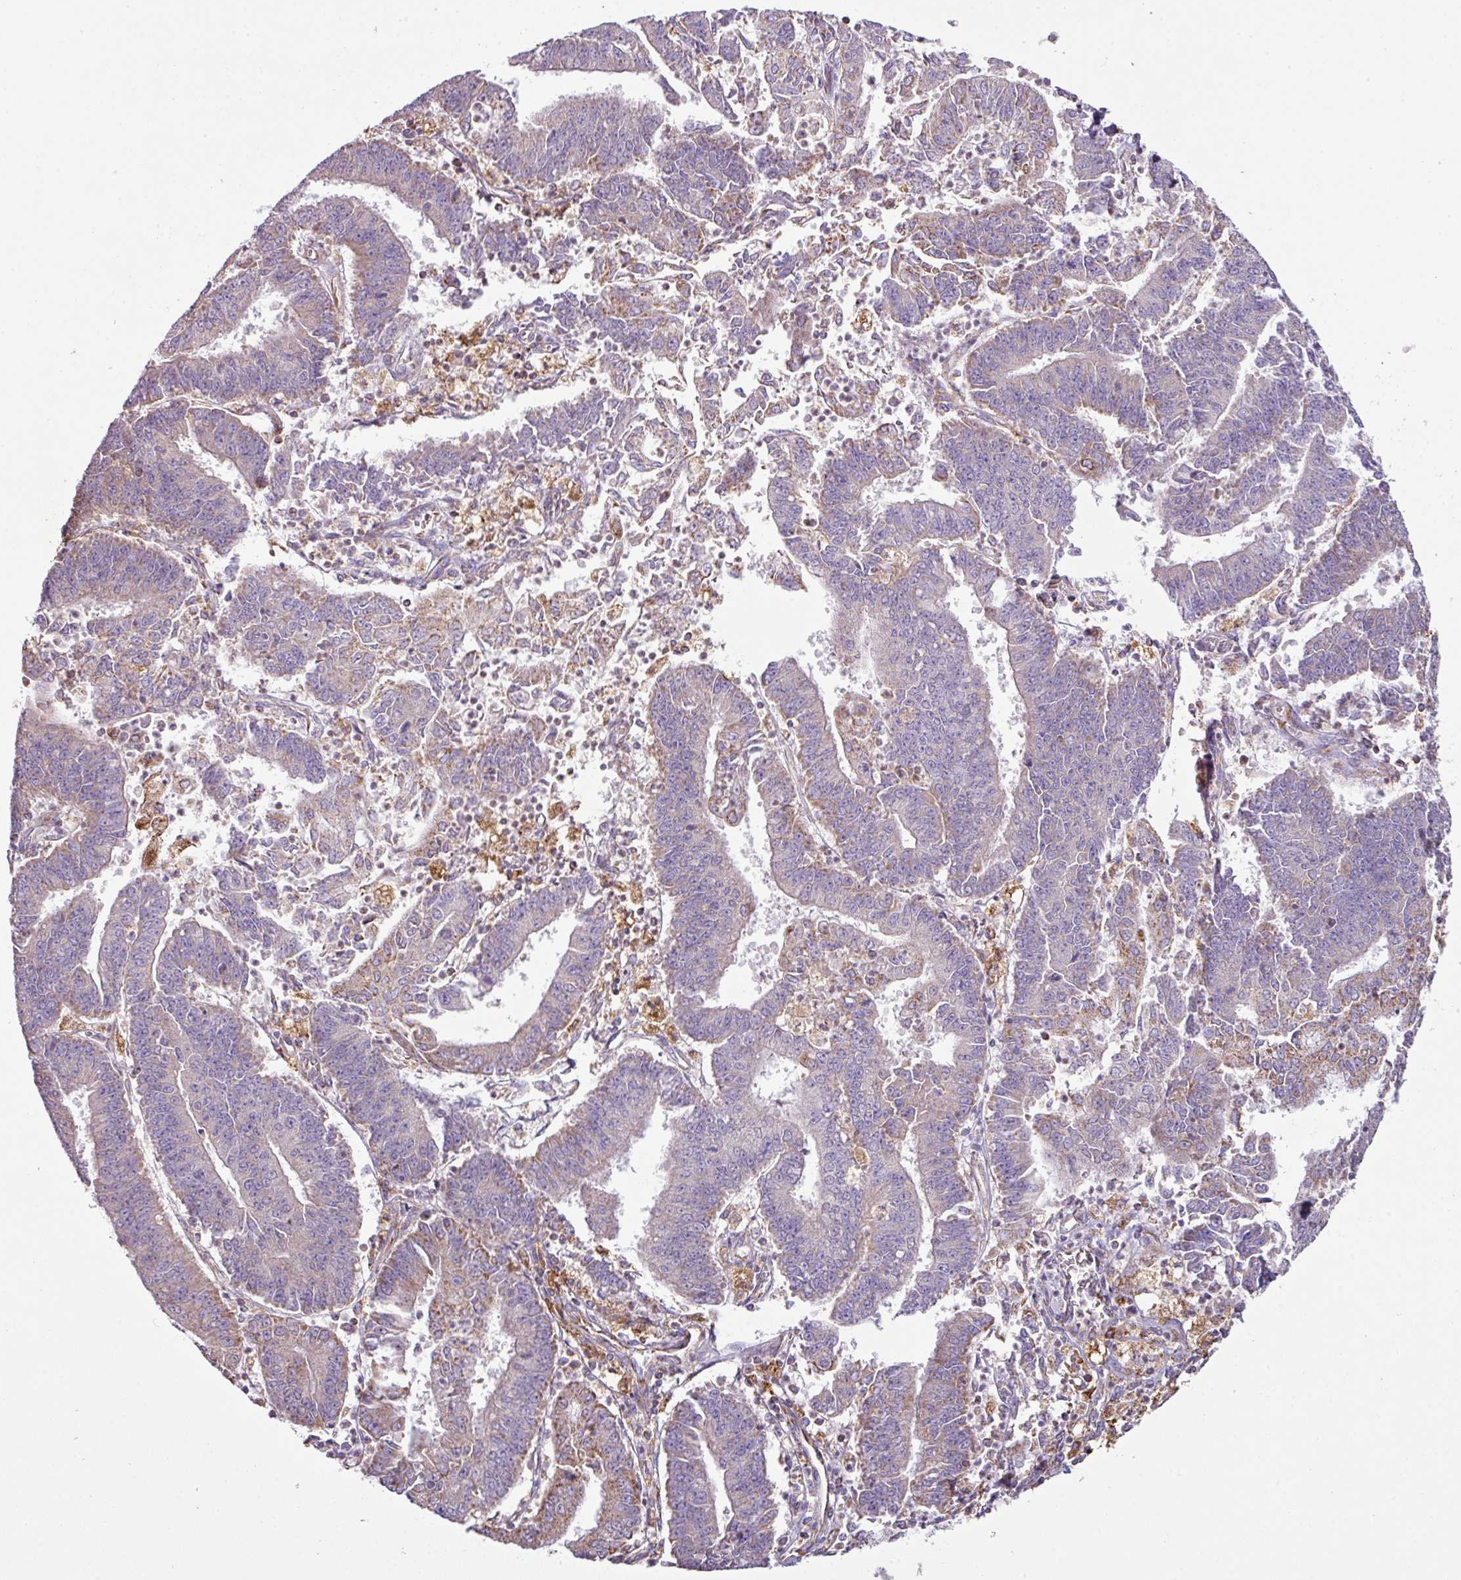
{"staining": {"intensity": "weak", "quantity": "<25%", "location": "cytoplasmic/membranous"}, "tissue": "endometrial cancer", "cell_type": "Tumor cells", "image_type": "cancer", "snomed": [{"axis": "morphology", "description": "Adenocarcinoma, NOS"}, {"axis": "topography", "description": "Endometrium"}], "caption": "High magnification brightfield microscopy of adenocarcinoma (endometrial) stained with DAB (brown) and counterstained with hematoxylin (blue): tumor cells show no significant staining.", "gene": "SQOR", "patient": {"sex": "female", "age": 73}}